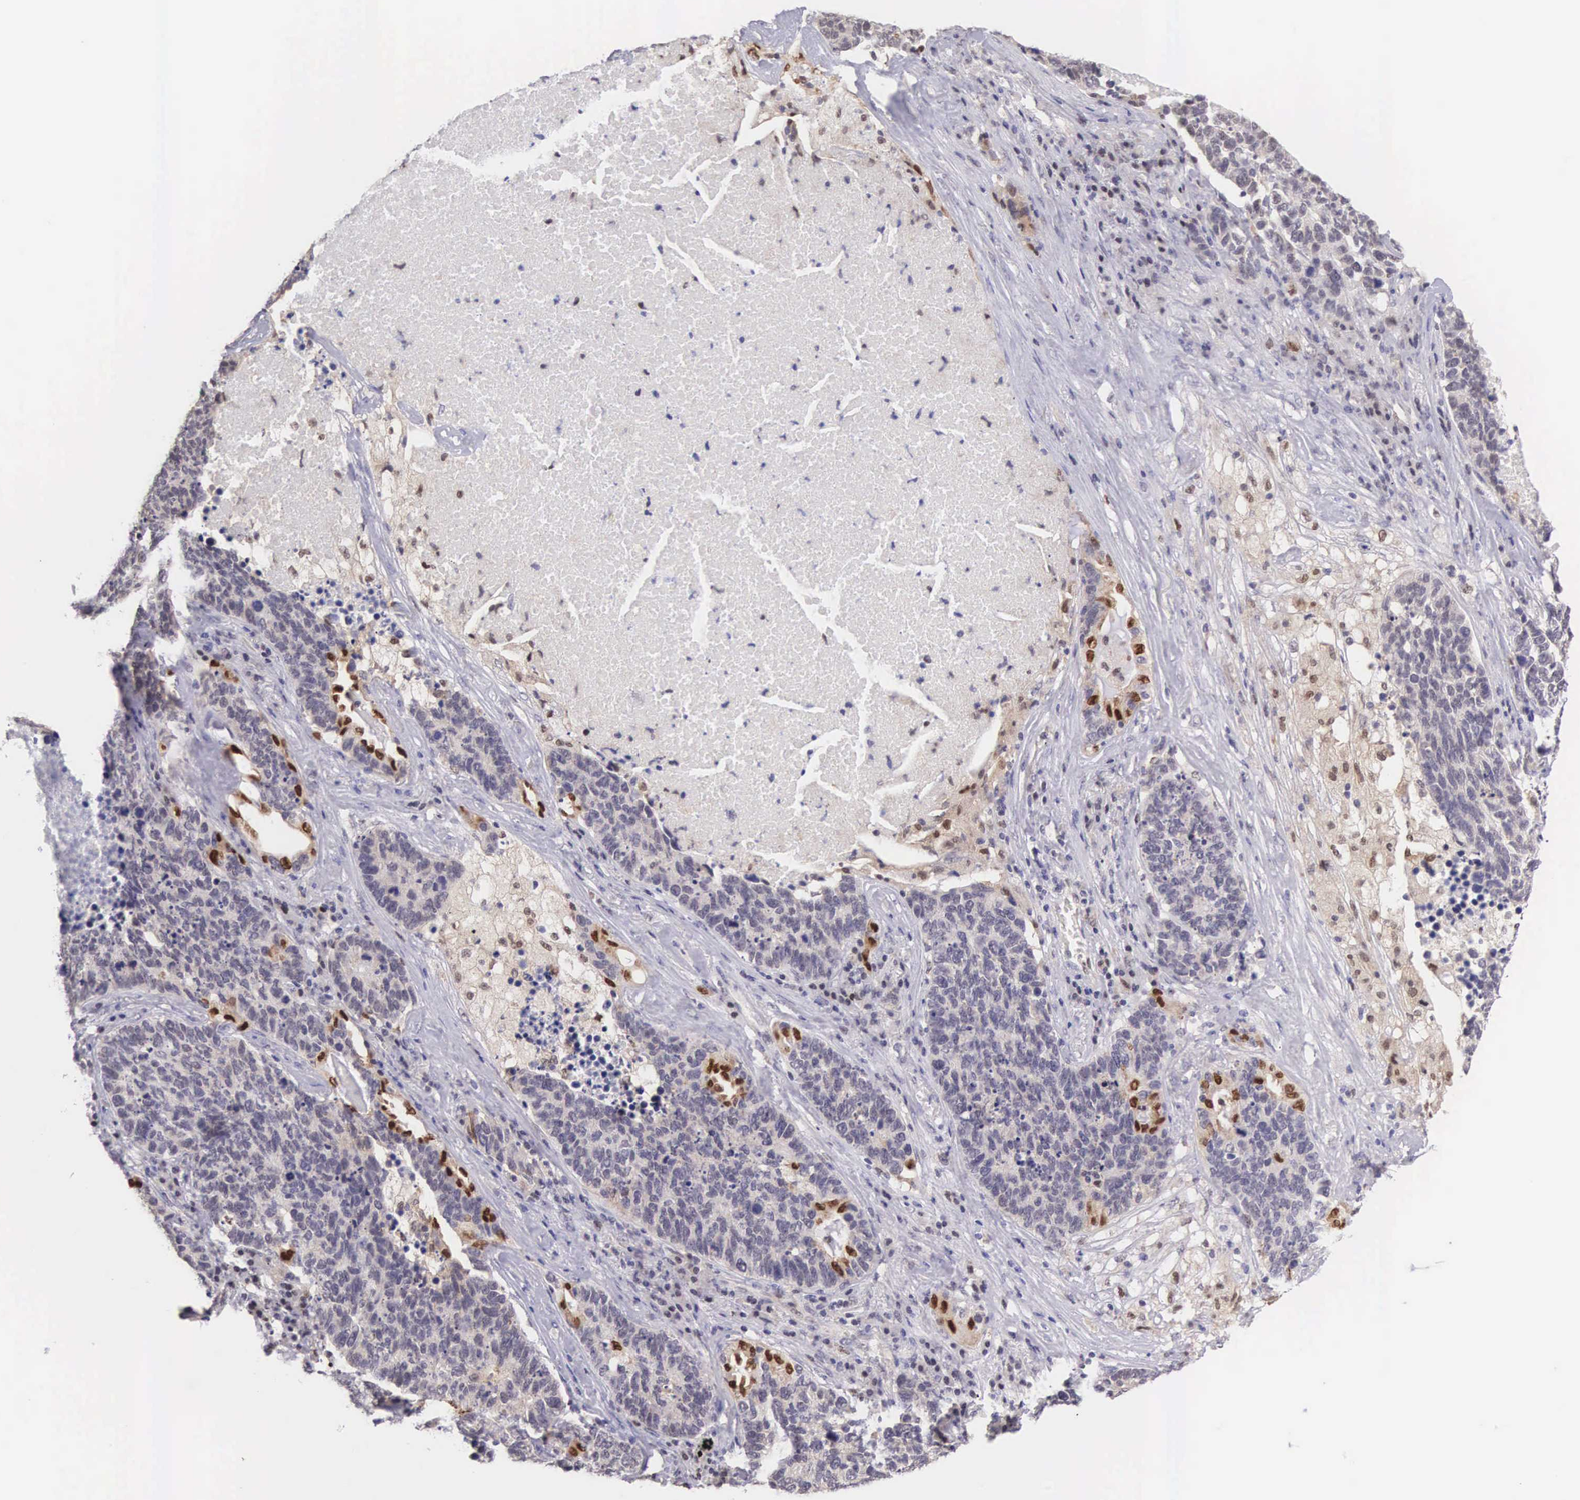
{"staining": {"intensity": "moderate", "quantity": "<25%", "location": "nuclear"}, "tissue": "lung cancer", "cell_type": "Tumor cells", "image_type": "cancer", "snomed": [{"axis": "morphology", "description": "Neoplasm, malignant, NOS"}, {"axis": "topography", "description": "Lung"}], "caption": "Protein analysis of neoplasm (malignant) (lung) tissue reveals moderate nuclear staining in about <25% of tumor cells.", "gene": "GRK3", "patient": {"sex": "female", "age": 75}}